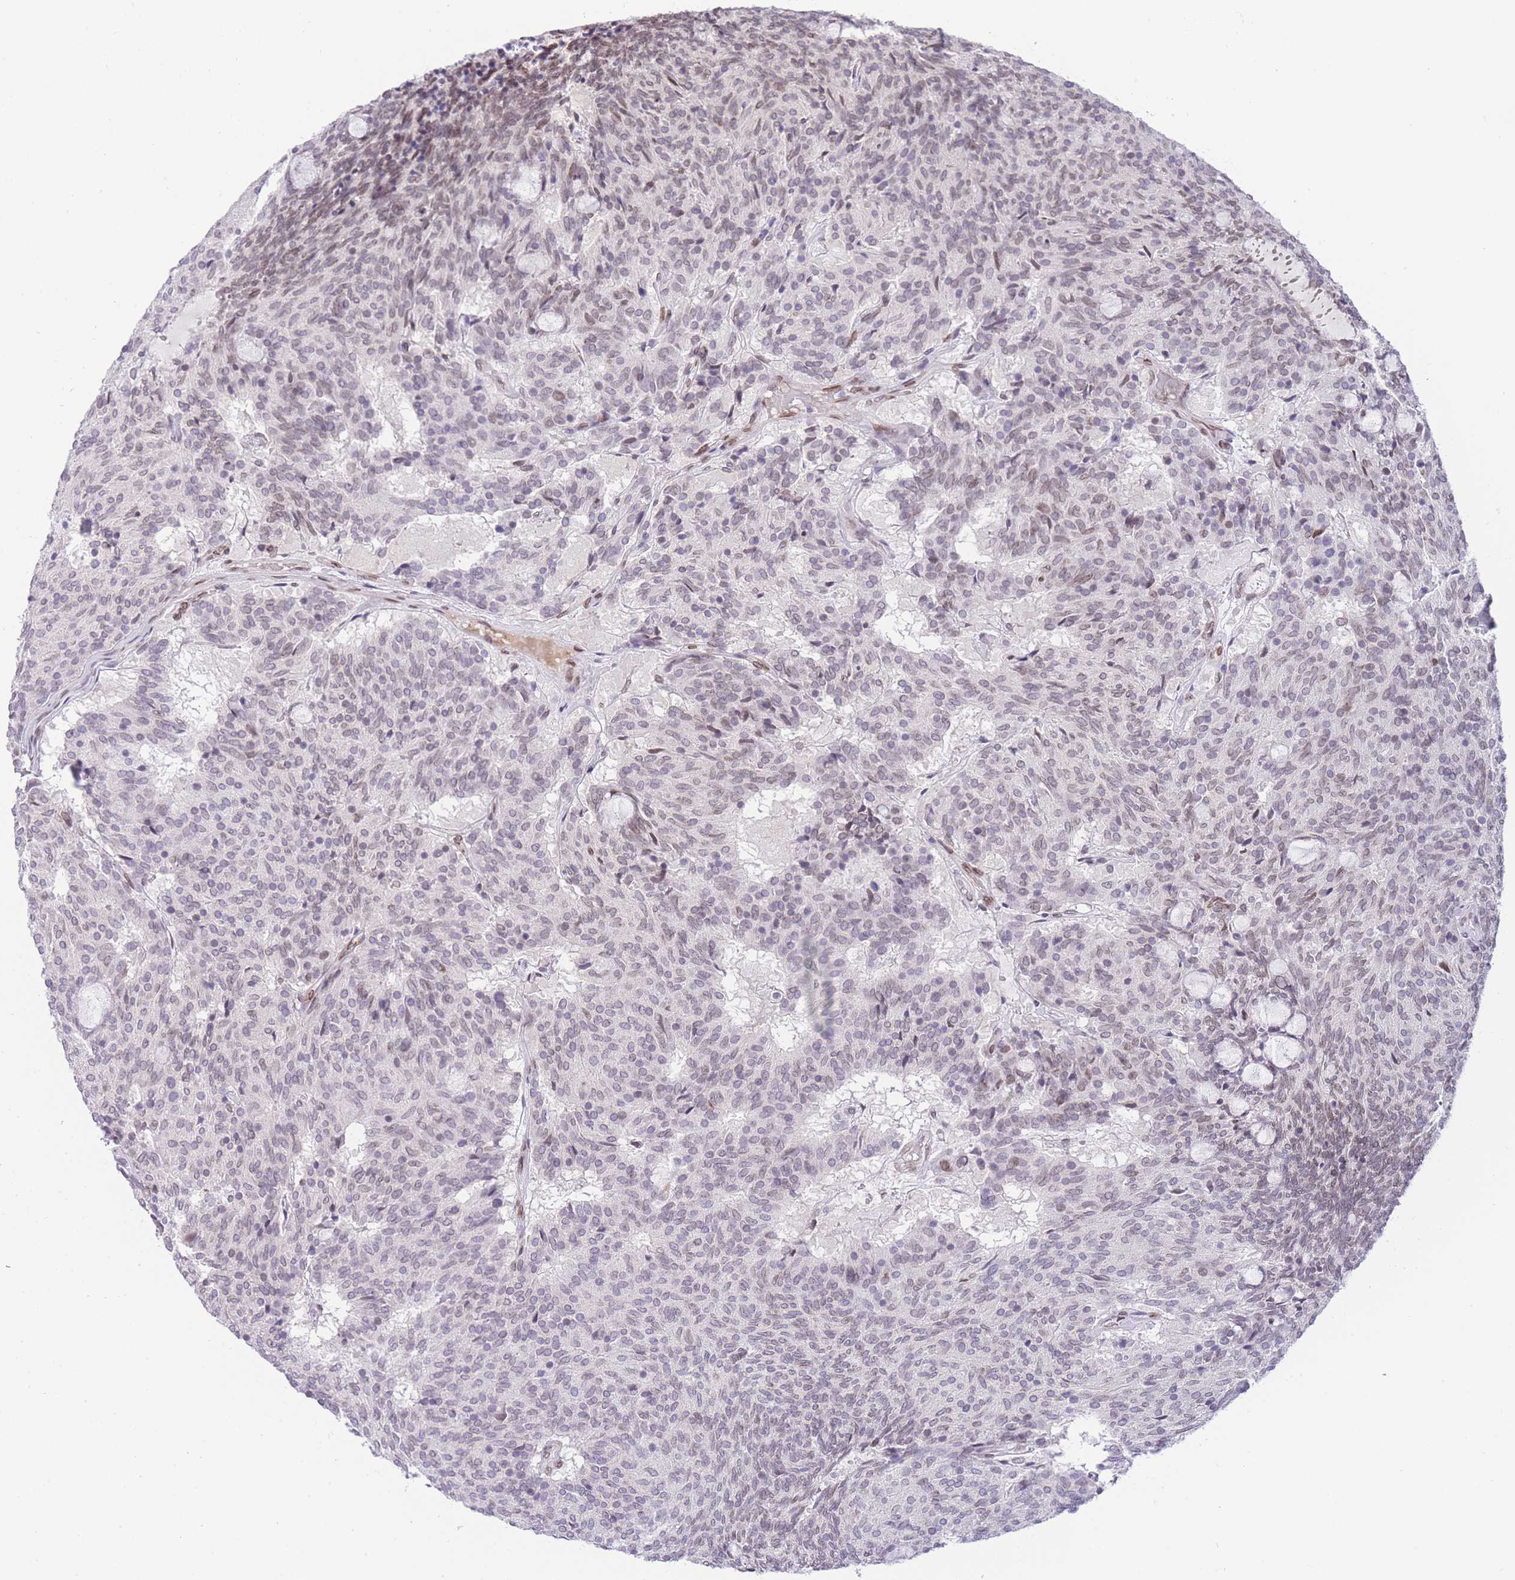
{"staining": {"intensity": "weak", "quantity": "<25%", "location": "nuclear"}, "tissue": "carcinoid", "cell_type": "Tumor cells", "image_type": "cancer", "snomed": [{"axis": "morphology", "description": "Carcinoid, malignant, NOS"}, {"axis": "topography", "description": "Pancreas"}], "caption": "Tumor cells are negative for protein expression in human carcinoid.", "gene": "OR10AD1", "patient": {"sex": "female", "age": 54}}